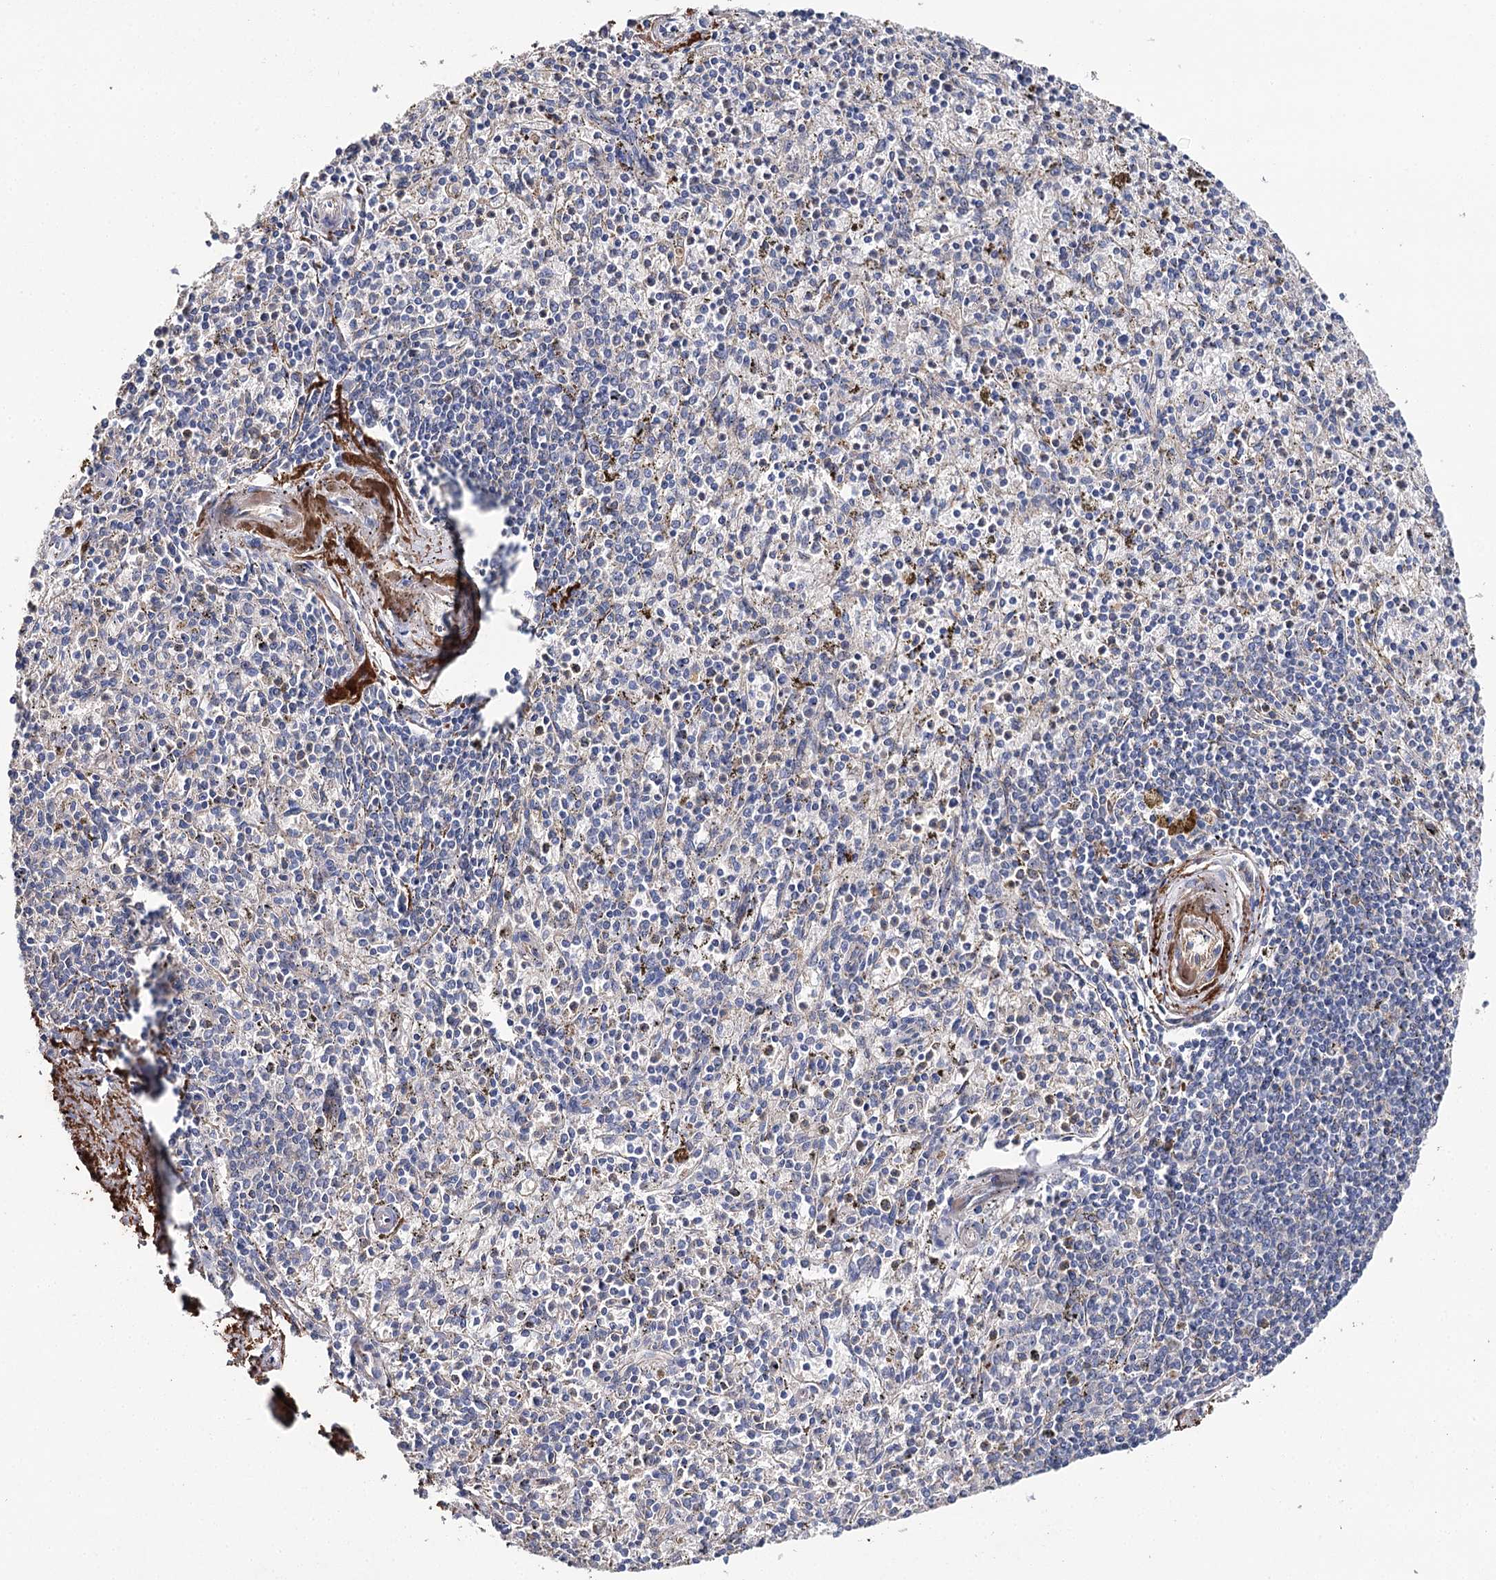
{"staining": {"intensity": "negative", "quantity": "none", "location": "none"}, "tissue": "spleen", "cell_type": "Cells in red pulp", "image_type": "normal", "snomed": [{"axis": "morphology", "description": "Normal tissue, NOS"}, {"axis": "topography", "description": "Spleen"}], "caption": "High magnification brightfield microscopy of unremarkable spleen stained with DAB (3,3'-diaminobenzidine) (brown) and counterstained with hematoxylin (blue): cells in red pulp show no significant expression.", "gene": "EPYC", "patient": {"sex": "male", "age": 72}}